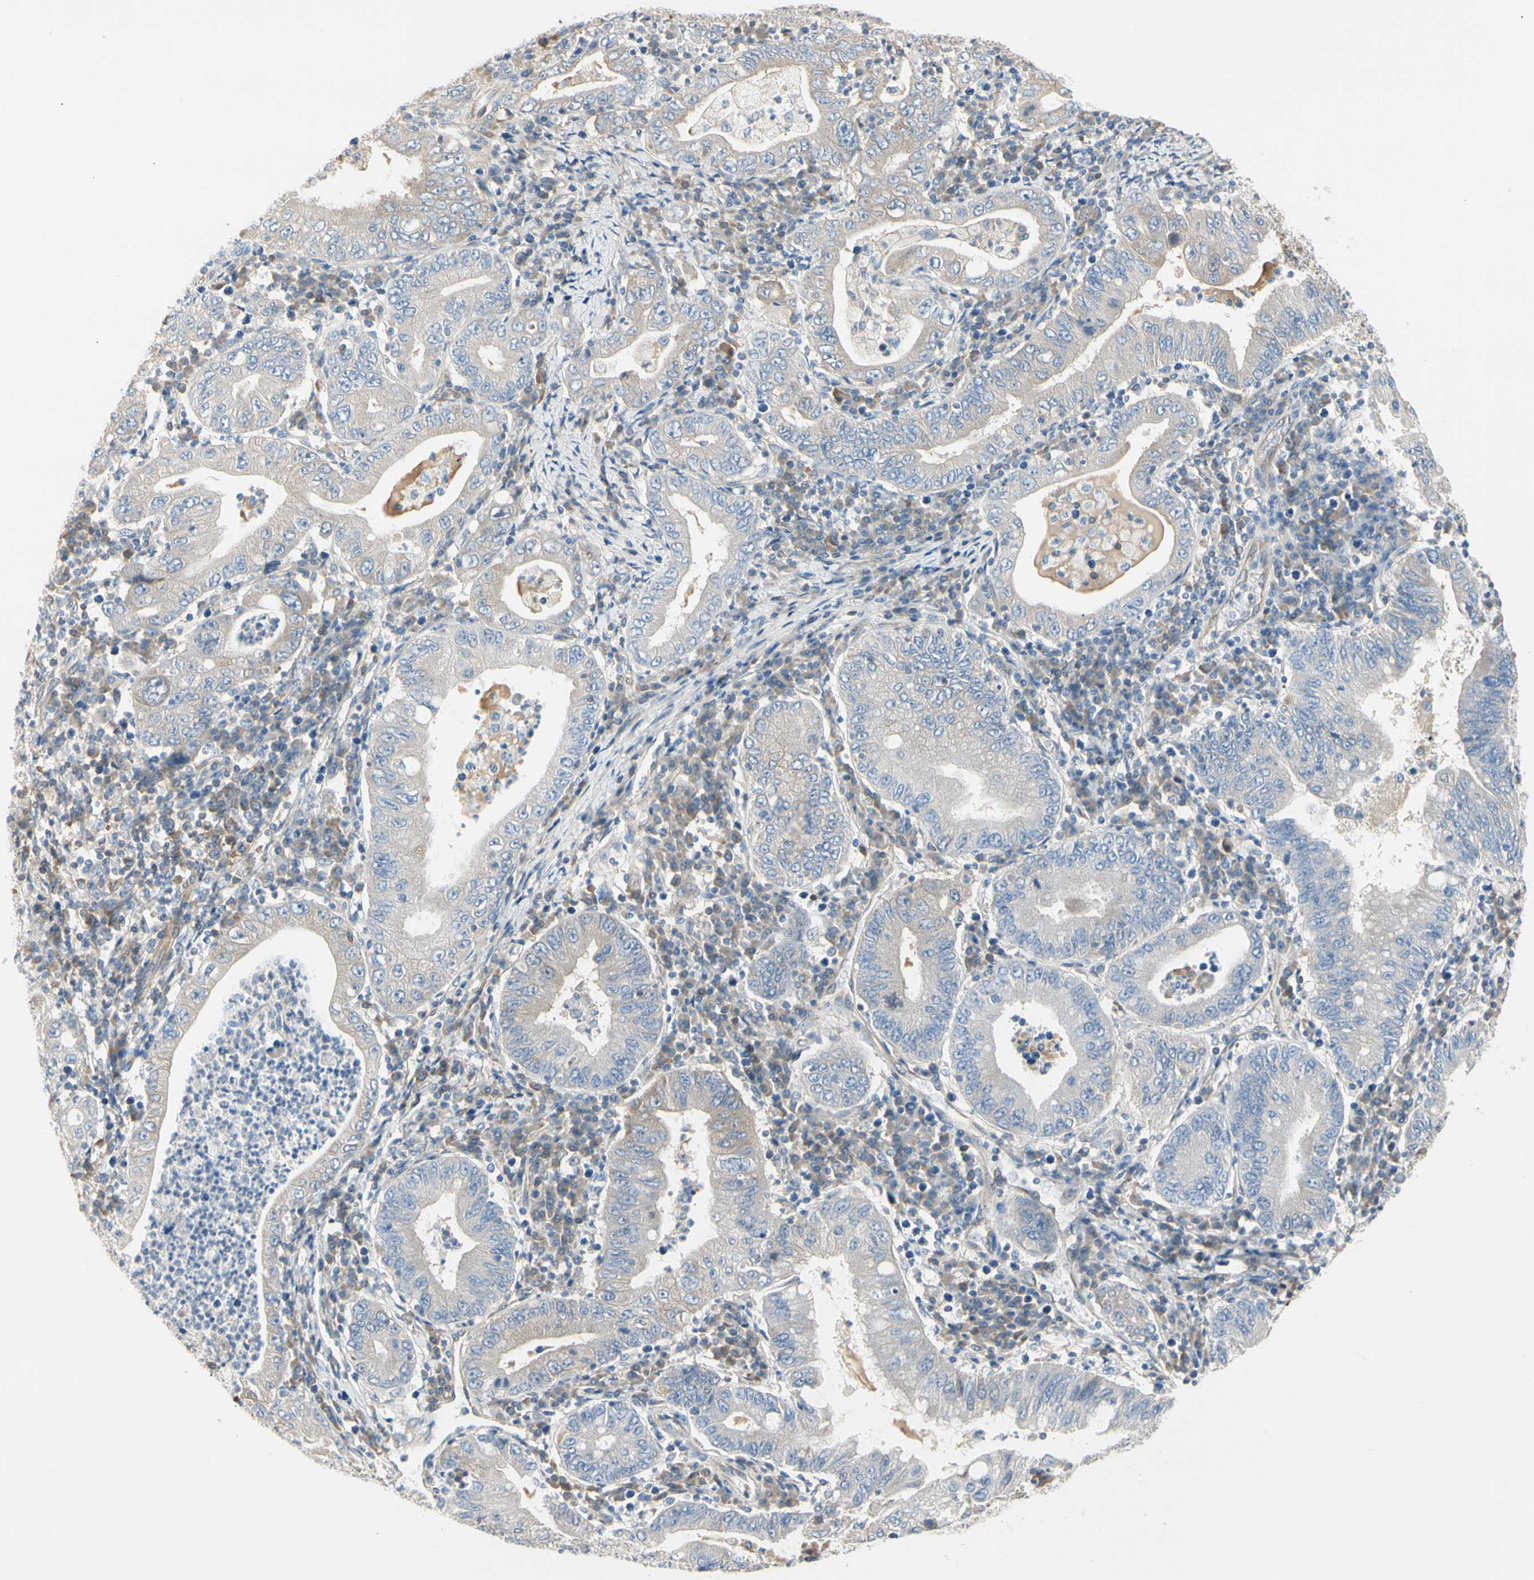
{"staining": {"intensity": "weak", "quantity": "<25%", "location": "cytoplasmic/membranous"}, "tissue": "stomach cancer", "cell_type": "Tumor cells", "image_type": "cancer", "snomed": [{"axis": "morphology", "description": "Normal tissue, NOS"}, {"axis": "morphology", "description": "Adenocarcinoma, NOS"}, {"axis": "topography", "description": "Esophagus"}, {"axis": "topography", "description": "Stomach, upper"}, {"axis": "topography", "description": "Peripheral nerve tissue"}], "caption": "IHC of adenocarcinoma (stomach) demonstrates no staining in tumor cells. Nuclei are stained in blue.", "gene": "NFKB2", "patient": {"sex": "male", "age": 62}}